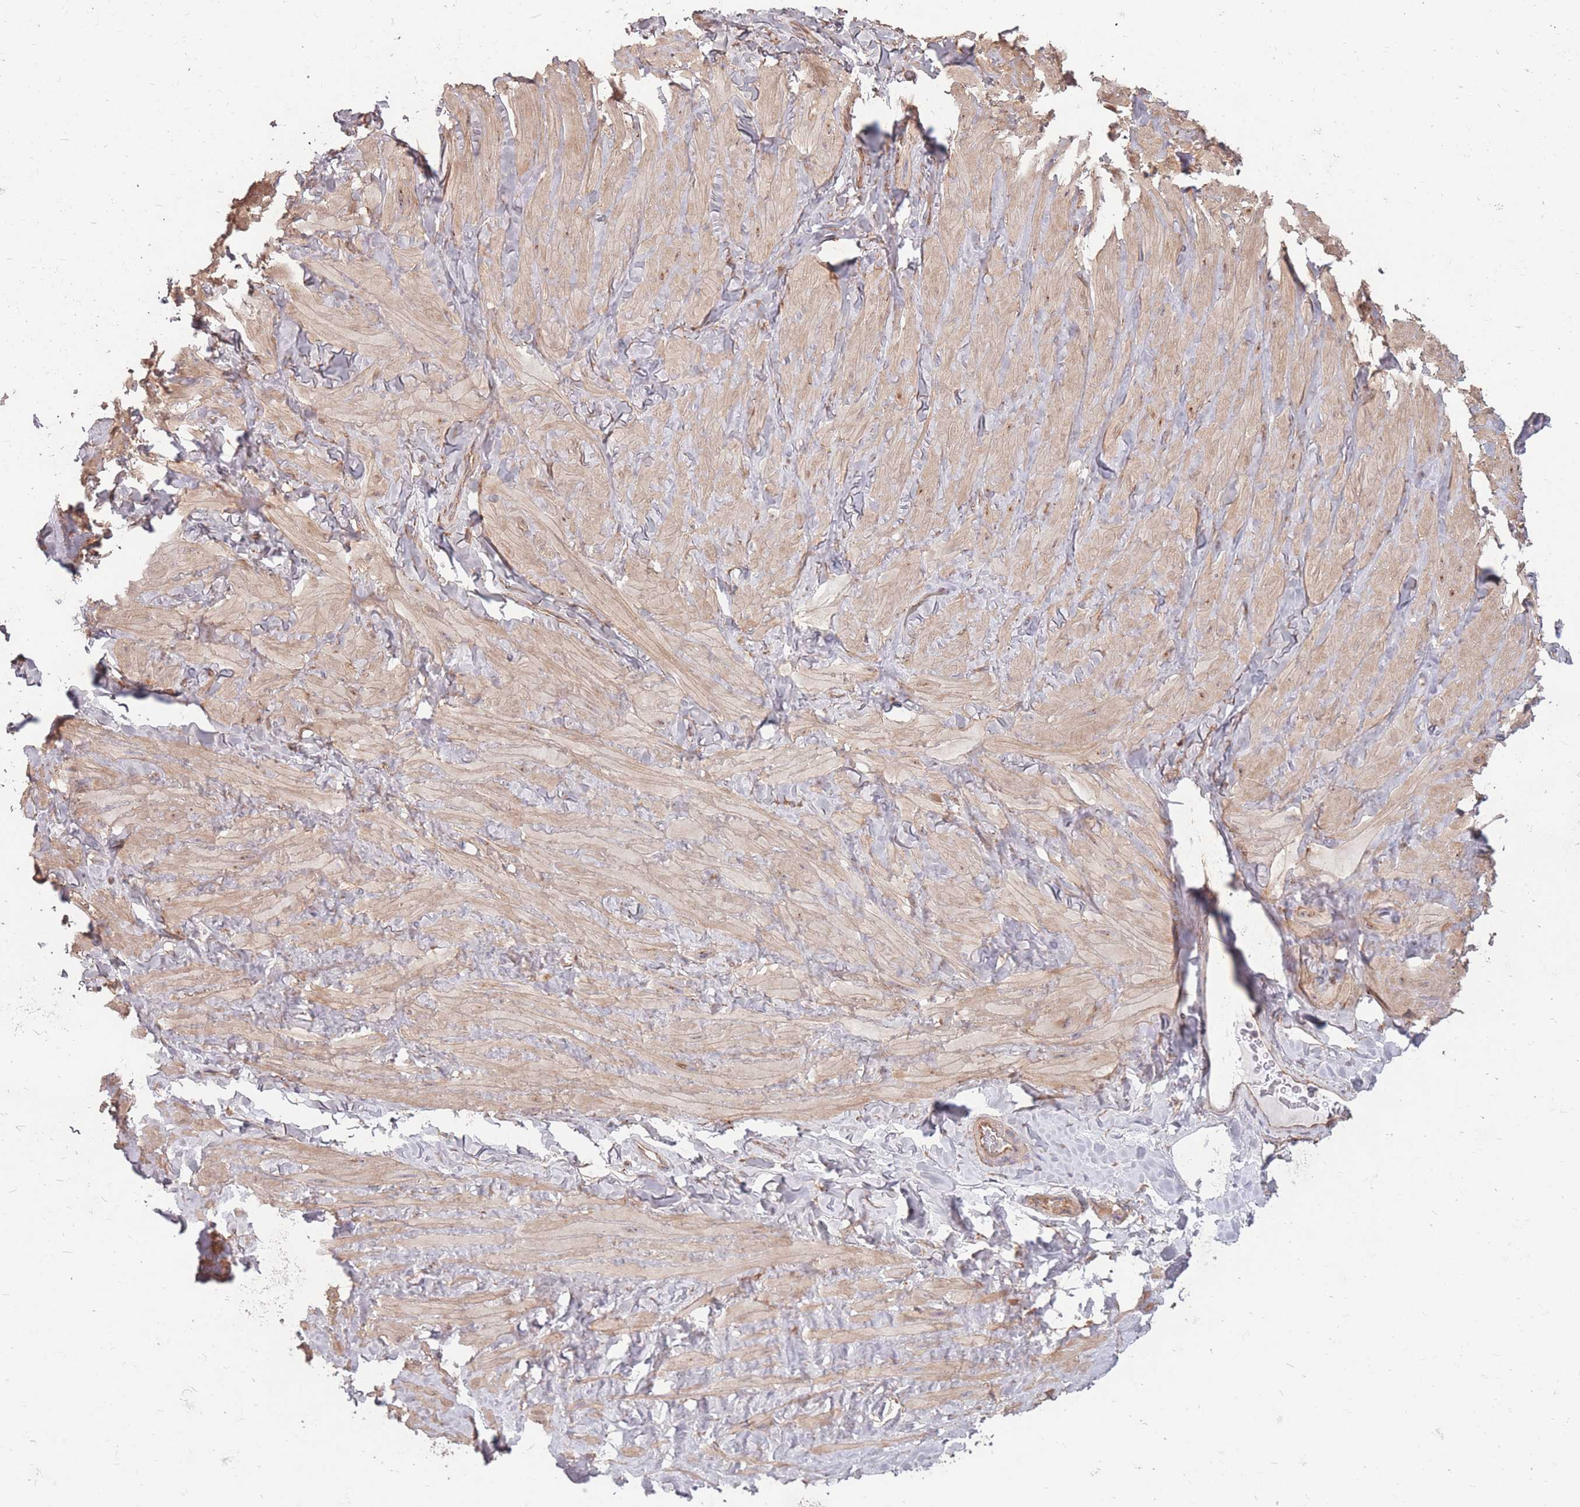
{"staining": {"intensity": "weak", "quantity": ">75%", "location": "cytoplasmic/membranous"}, "tissue": "adipose tissue", "cell_type": "Adipocytes", "image_type": "normal", "snomed": [{"axis": "morphology", "description": "Normal tissue, NOS"}, {"axis": "topography", "description": "Soft tissue"}, {"axis": "topography", "description": "Vascular tissue"}], "caption": "IHC staining of normal adipose tissue, which shows low levels of weak cytoplasmic/membranous positivity in about >75% of adipocytes indicating weak cytoplasmic/membranous protein positivity. The staining was performed using DAB (3,3'-diaminobenzidine) (brown) for protein detection and nuclei were counterstained in hematoxylin (blue).", "gene": "DYNC1LI2", "patient": {"sex": "male", "age": 41}}